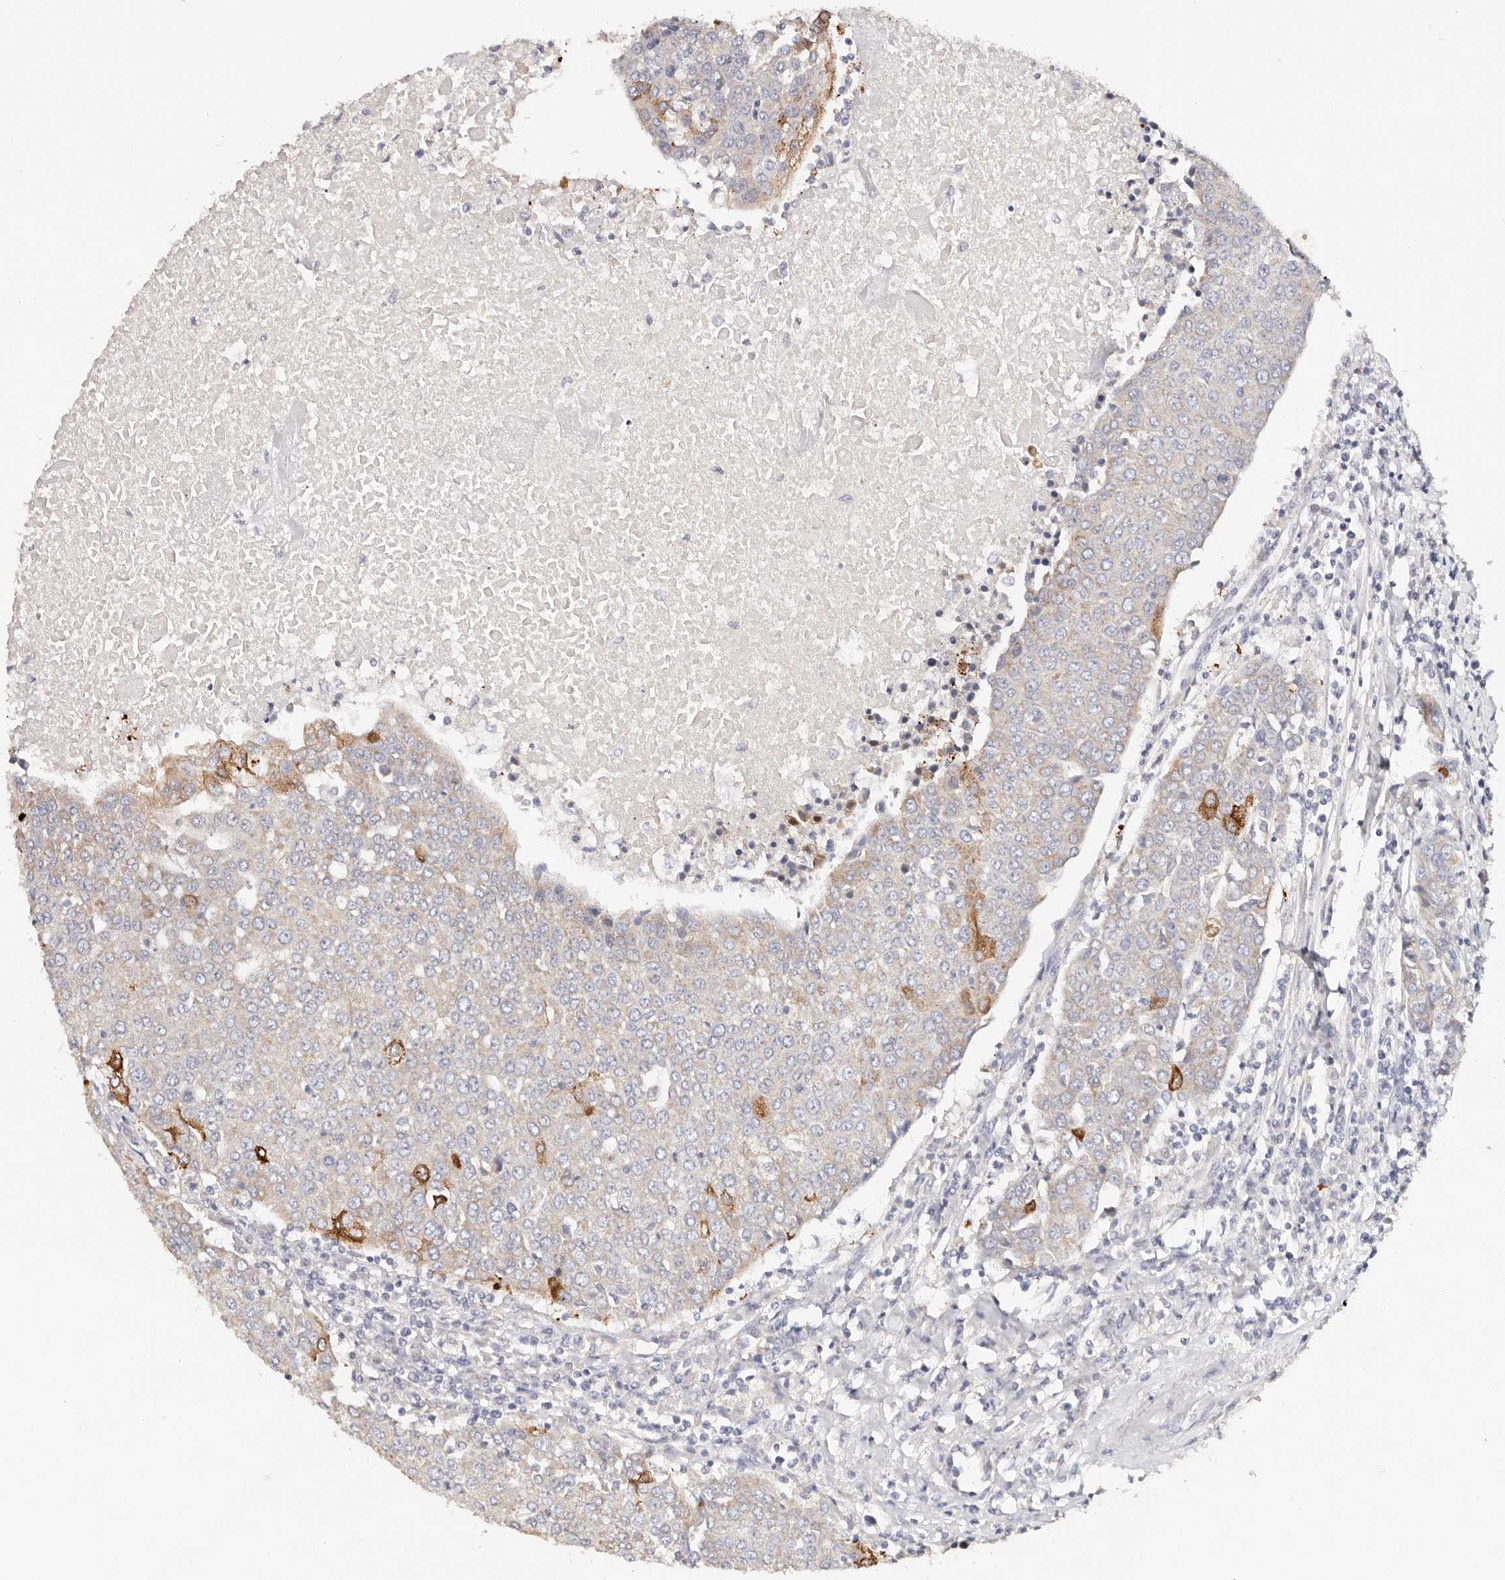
{"staining": {"intensity": "moderate", "quantity": "<25%", "location": "cytoplasmic/membranous"}, "tissue": "urothelial cancer", "cell_type": "Tumor cells", "image_type": "cancer", "snomed": [{"axis": "morphology", "description": "Urothelial carcinoma, High grade"}, {"axis": "topography", "description": "Urinary bladder"}], "caption": "A high-resolution micrograph shows immunohistochemistry staining of urothelial cancer, which displays moderate cytoplasmic/membranous expression in about <25% of tumor cells.", "gene": "VIPAS39", "patient": {"sex": "female", "age": 85}}